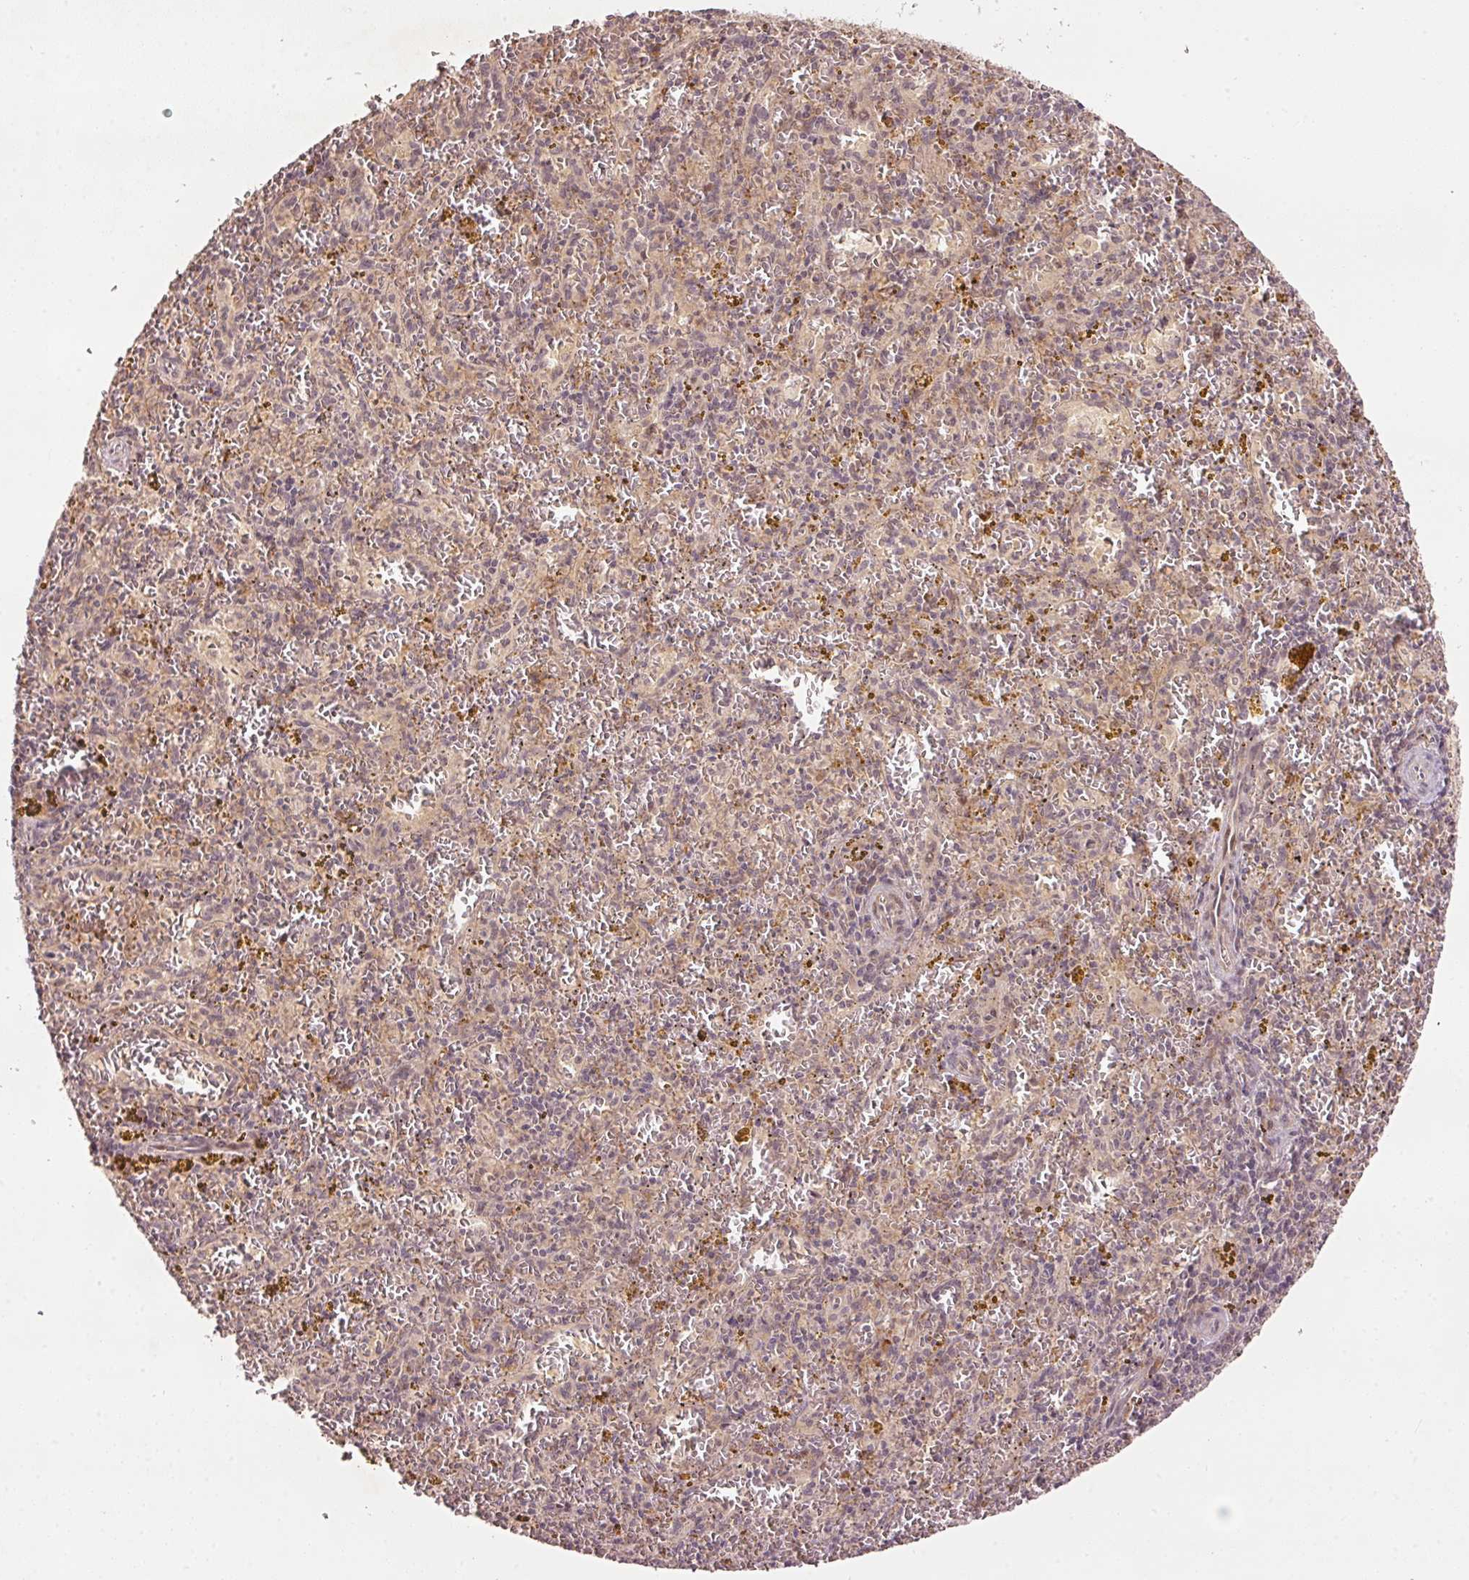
{"staining": {"intensity": "negative", "quantity": "none", "location": "none"}, "tissue": "spleen", "cell_type": "Cells in red pulp", "image_type": "normal", "snomed": [{"axis": "morphology", "description": "Normal tissue, NOS"}, {"axis": "topography", "description": "Spleen"}], "caption": "Human spleen stained for a protein using IHC displays no positivity in cells in red pulp.", "gene": "PCDHB1", "patient": {"sex": "male", "age": 57}}